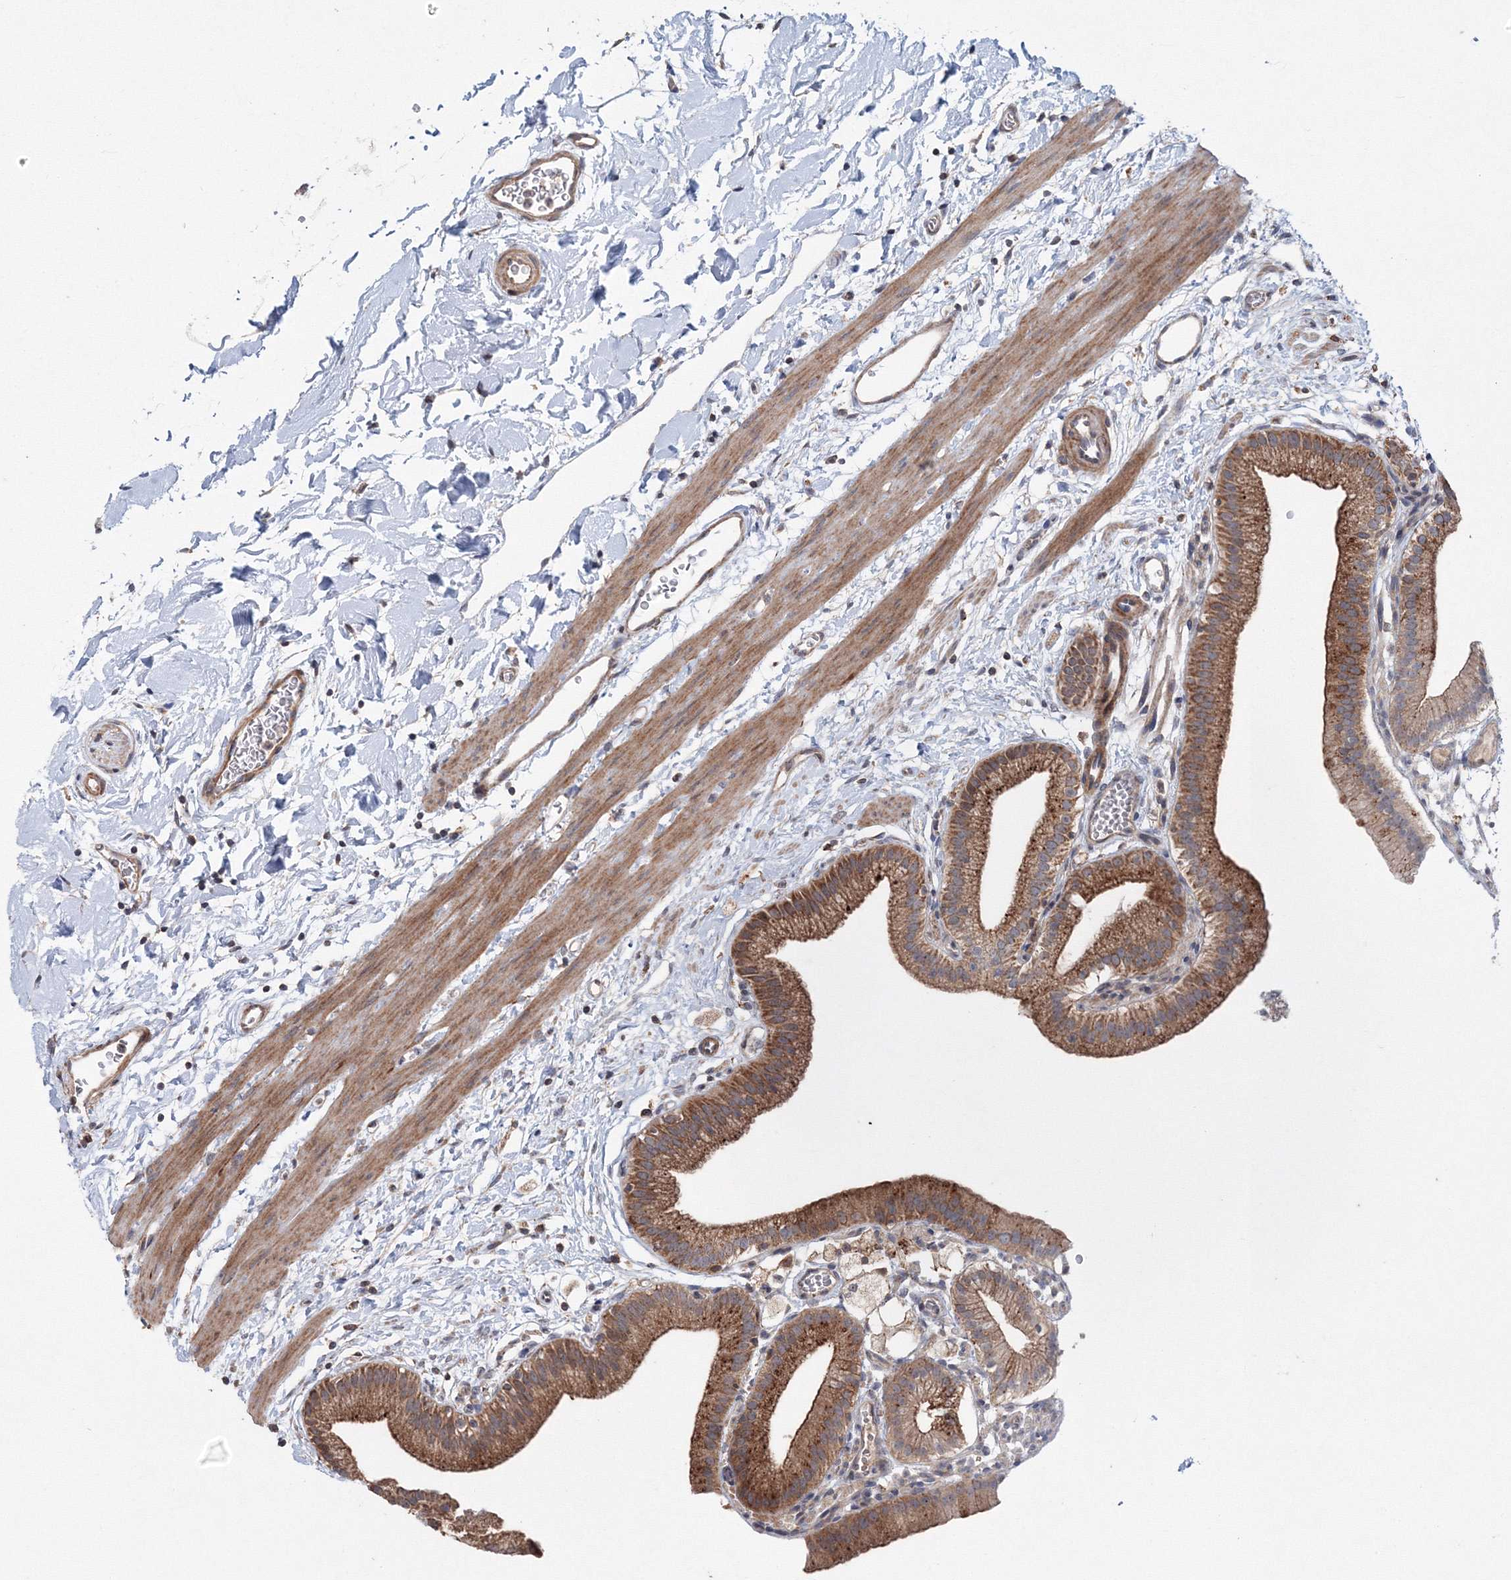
{"staining": {"intensity": "strong", "quantity": ">75%", "location": "cytoplasmic/membranous"}, "tissue": "gallbladder", "cell_type": "Glandular cells", "image_type": "normal", "snomed": [{"axis": "morphology", "description": "Normal tissue, NOS"}, {"axis": "topography", "description": "Gallbladder"}], "caption": "Benign gallbladder reveals strong cytoplasmic/membranous positivity in approximately >75% of glandular cells, visualized by immunohistochemistry. (IHC, brightfield microscopy, high magnification).", "gene": "NOA1", "patient": {"sex": "male", "age": 55}}